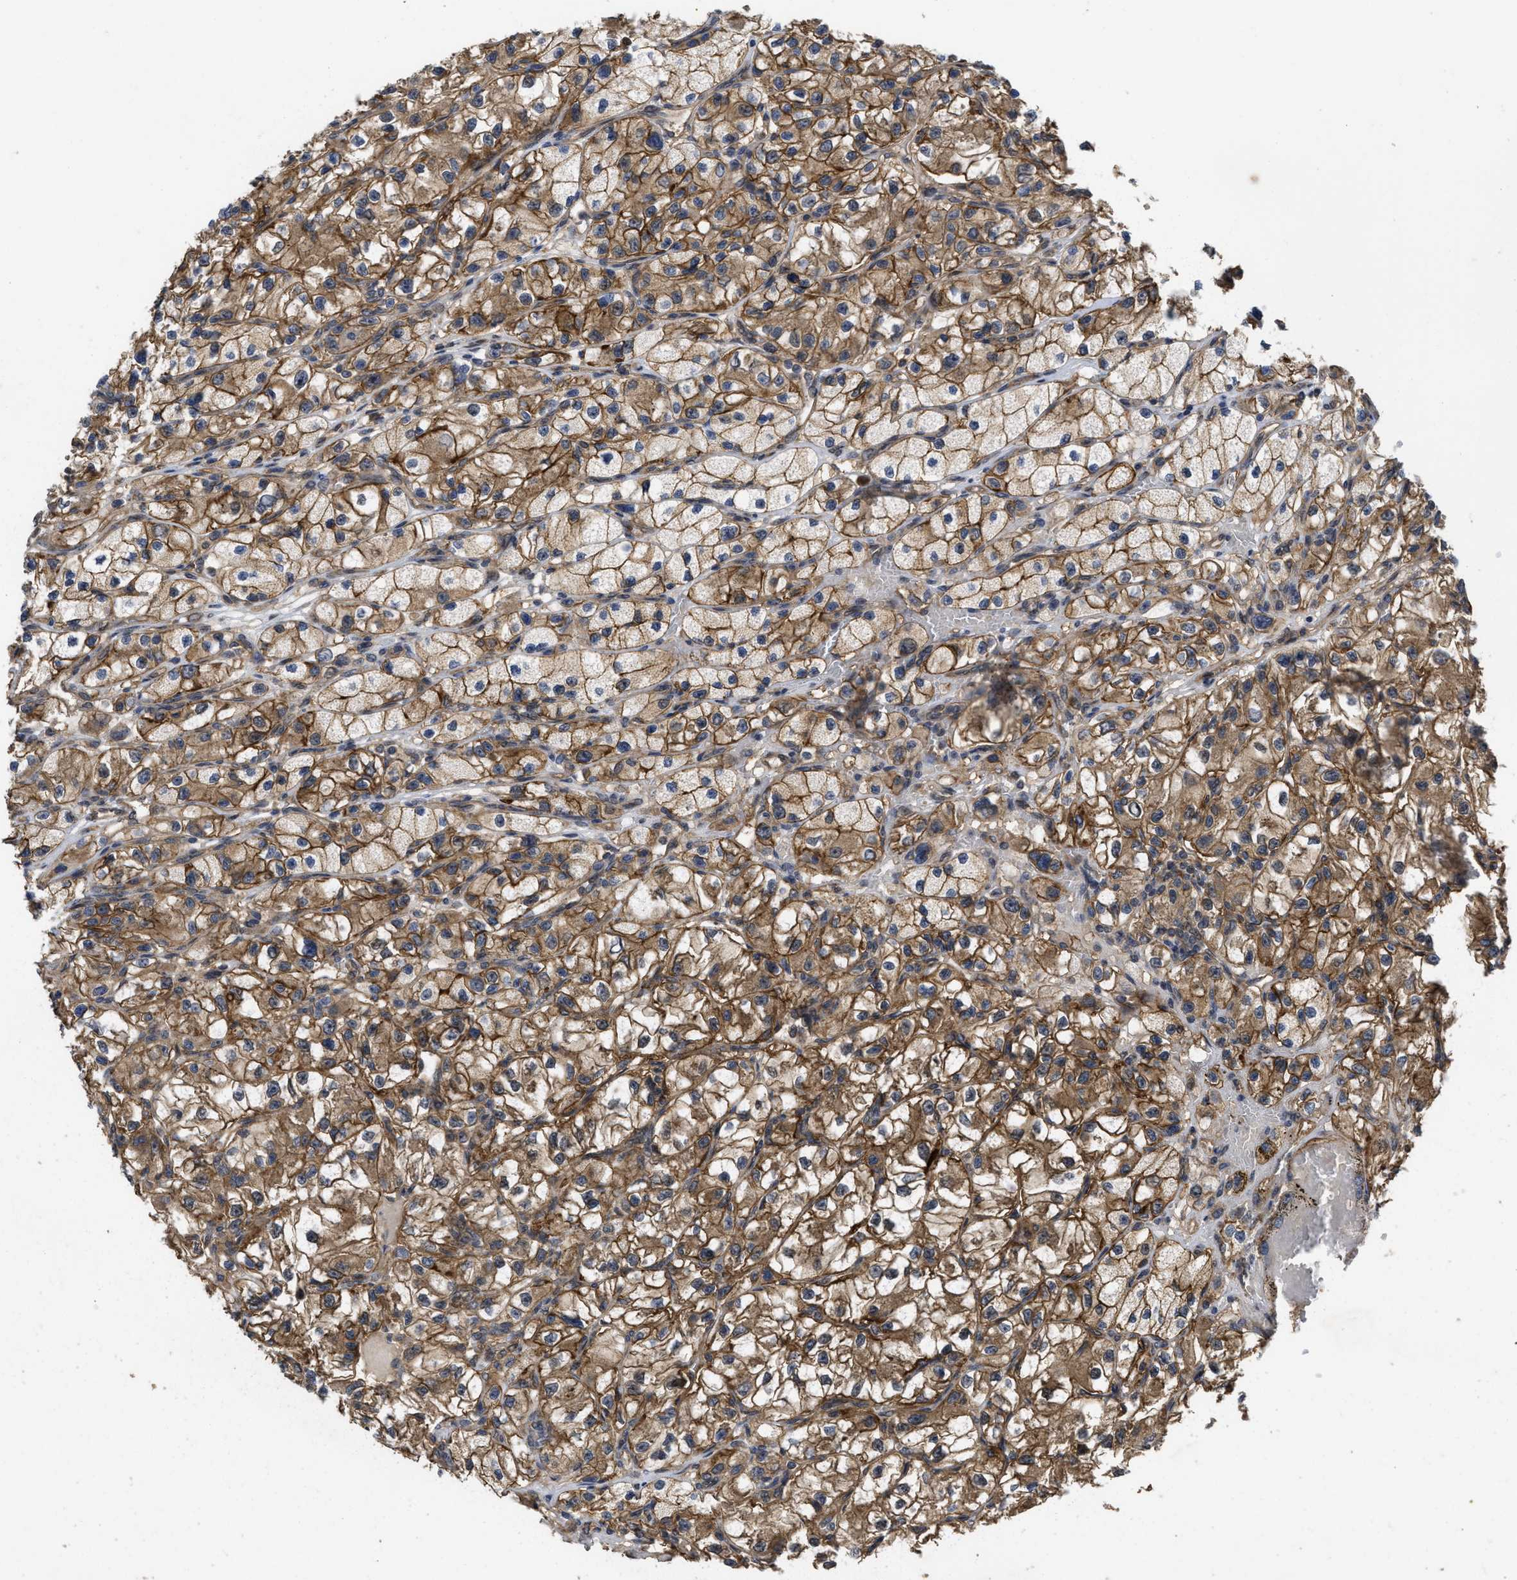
{"staining": {"intensity": "moderate", "quantity": ">75%", "location": "cytoplasmic/membranous"}, "tissue": "renal cancer", "cell_type": "Tumor cells", "image_type": "cancer", "snomed": [{"axis": "morphology", "description": "Adenocarcinoma, NOS"}, {"axis": "topography", "description": "Kidney"}], "caption": "Protein analysis of adenocarcinoma (renal) tissue displays moderate cytoplasmic/membranous positivity in approximately >75% of tumor cells.", "gene": "FZD6", "patient": {"sex": "female", "age": 57}}